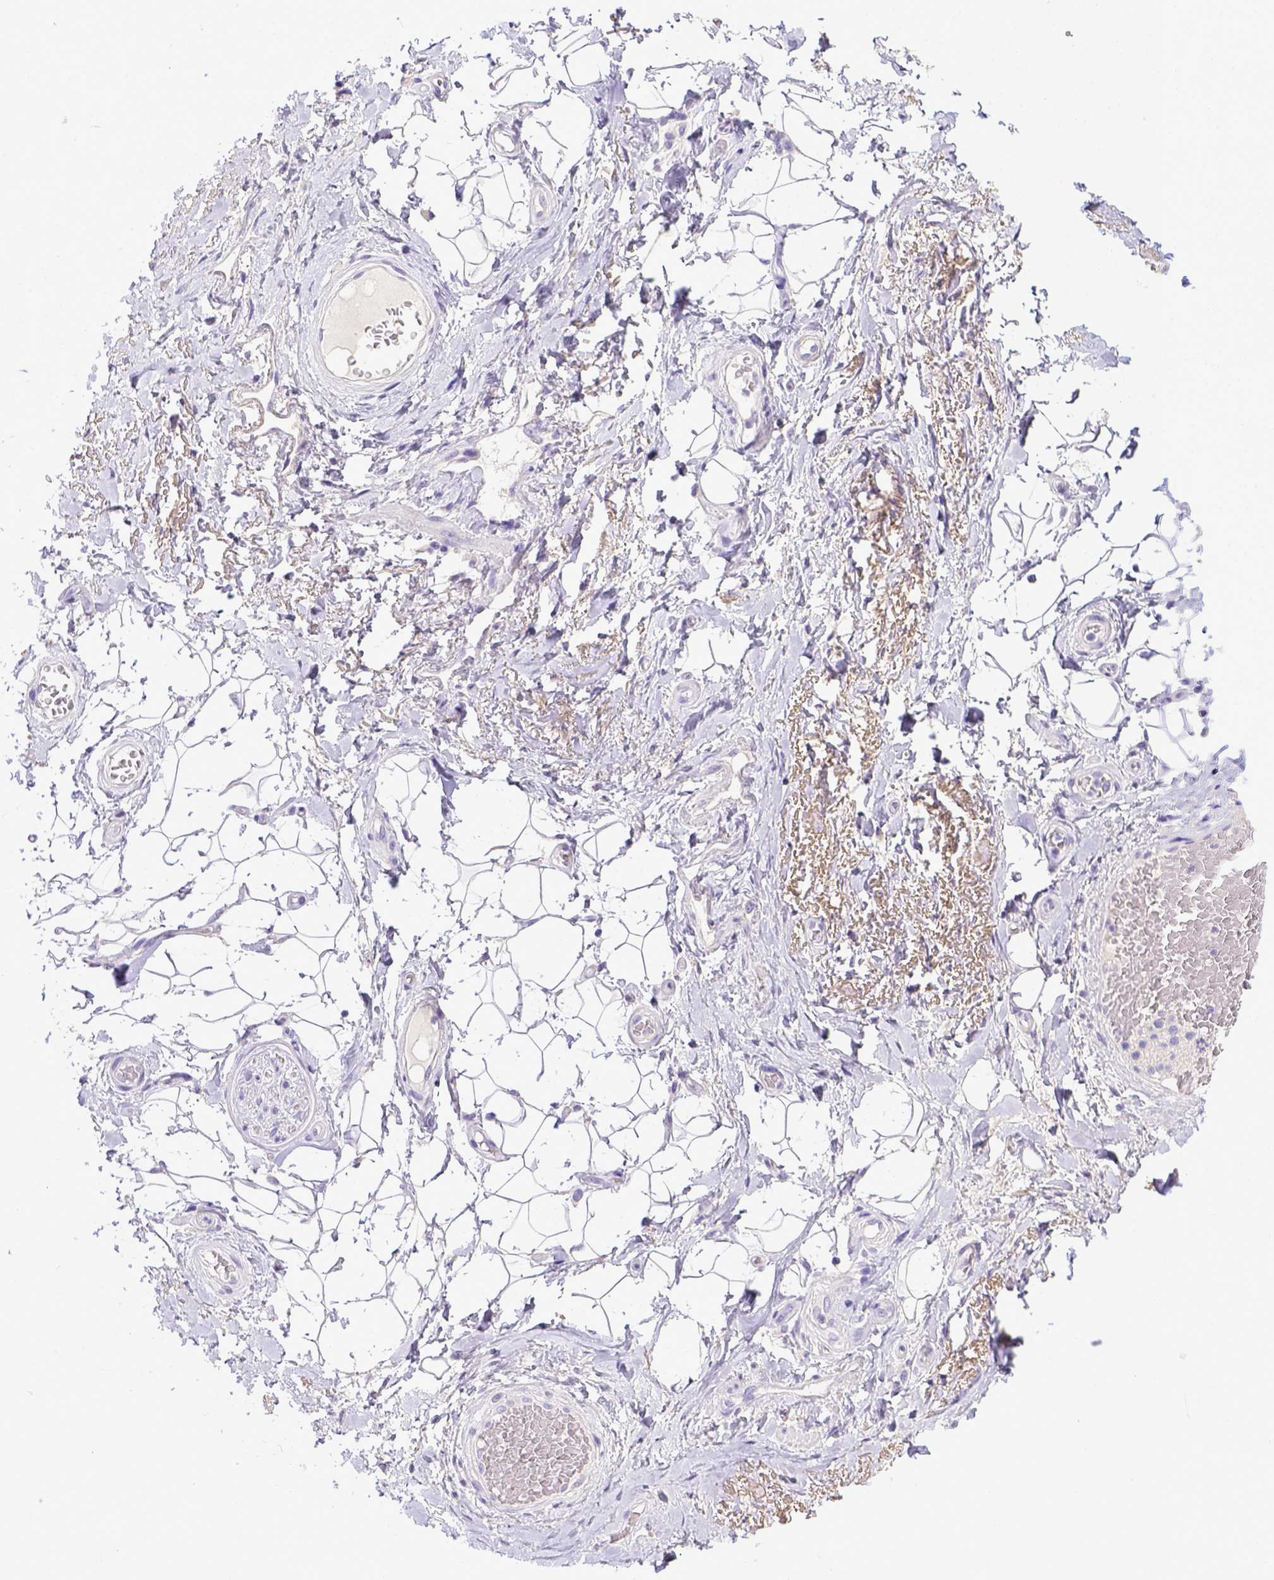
{"staining": {"intensity": "negative", "quantity": "none", "location": "none"}, "tissue": "adipose tissue", "cell_type": "Adipocytes", "image_type": "normal", "snomed": [{"axis": "morphology", "description": "Normal tissue, NOS"}, {"axis": "topography", "description": "Anal"}, {"axis": "topography", "description": "Peripheral nerve tissue"}], "caption": "This image is of normal adipose tissue stained with immunohistochemistry (IHC) to label a protein in brown with the nuclei are counter-stained blue. There is no positivity in adipocytes.", "gene": "BTN1A1", "patient": {"sex": "male", "age": 53}}